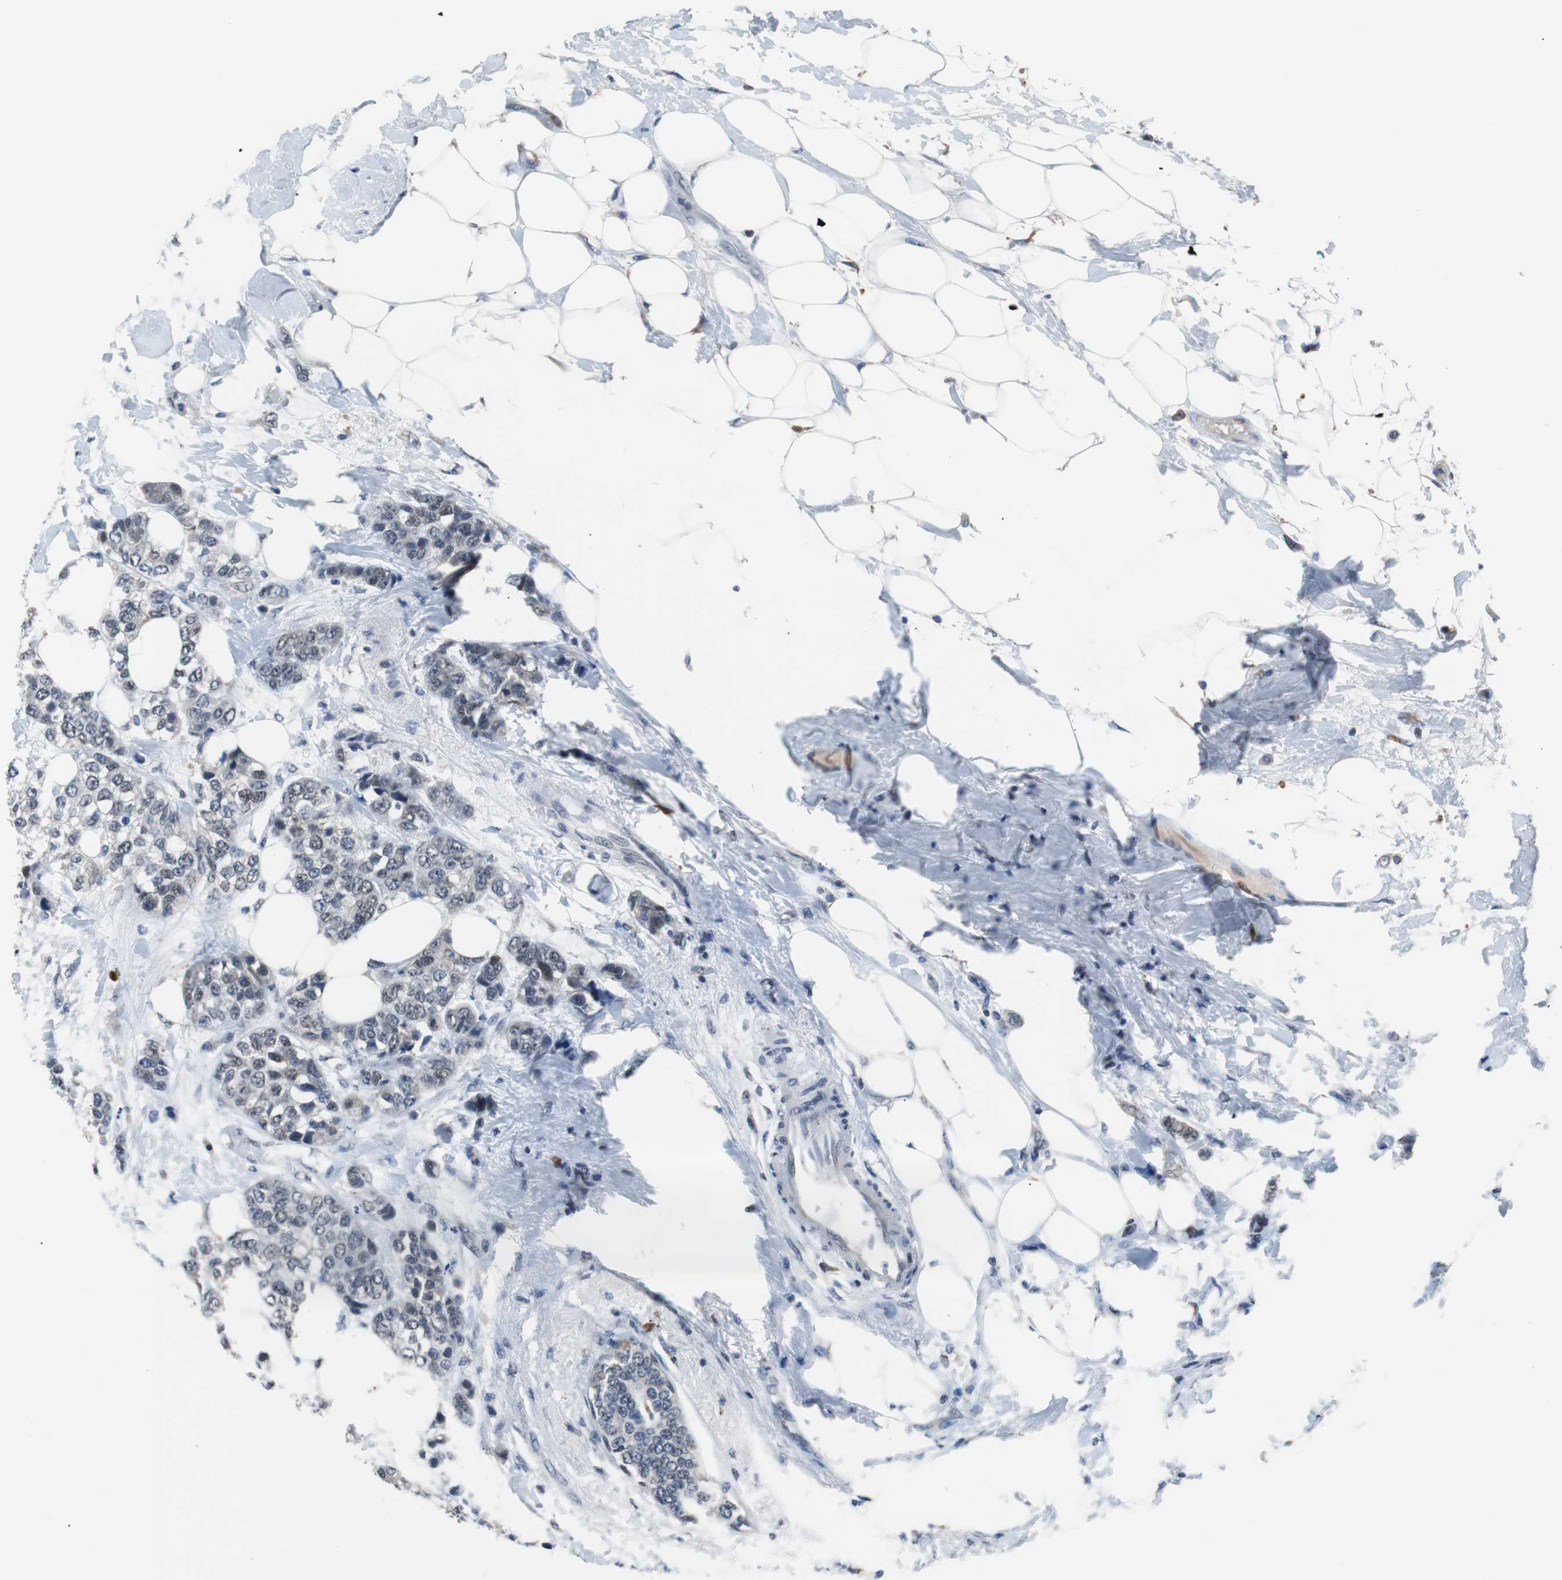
{"staining": {"intensity": "weak", "quantity": "<25%", "location": "nuclear"}, "tissue": "breast cancer", "cell_type": "Tumor cells", "image_type": "cancer", "snomed": [{"axis": "morphology", "description": "Duct carcinoma"}, {"axis": "topography", "description": "Breast"}], "caption": "There is no significant expression in tumor cells of breast cancer.", "gene": "USP28", "patient": {"sex": "female", "age": 51}}